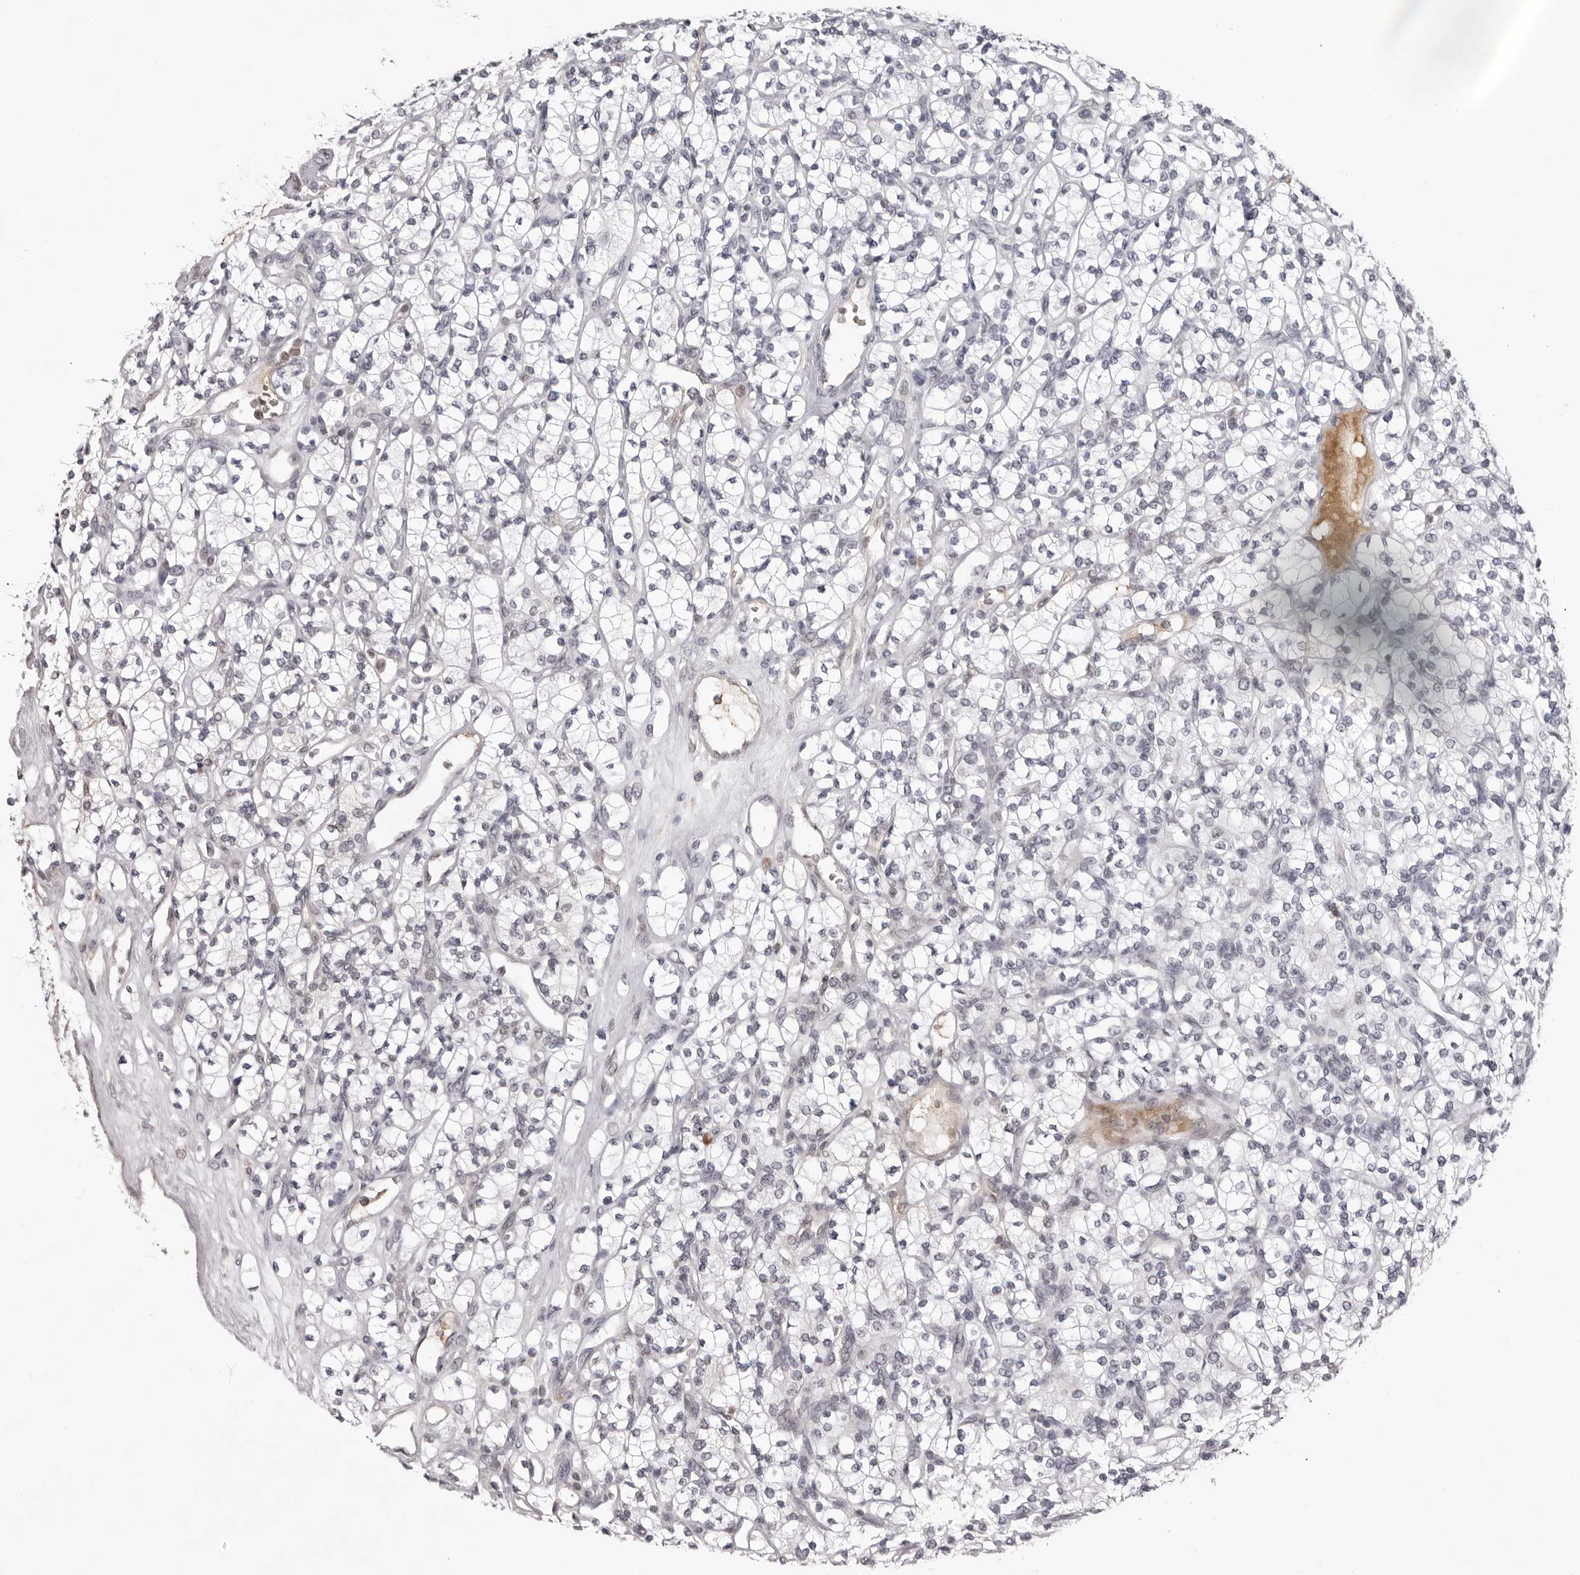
{"staining": {"intensity": "negative", "quantity": "none", "location": "none"}, "tissue": "renal cancer", "cell_type": "Tumor cells", "image_type": "cancer", "snomed": [{"axis": "morphology", "description": "Adenocarcinoma, NOS"}, {"axis": "topography", "description": "Kidney"}], "caption": "High power microscopy micrograph of an immunohistochemistry (IHC) micrograph of renal cancer (adenocarcinoma), revealing no significant staining in tumor cells.", "gene": "EXOSC10", "patient": {"sex": "male", "age": 77}}